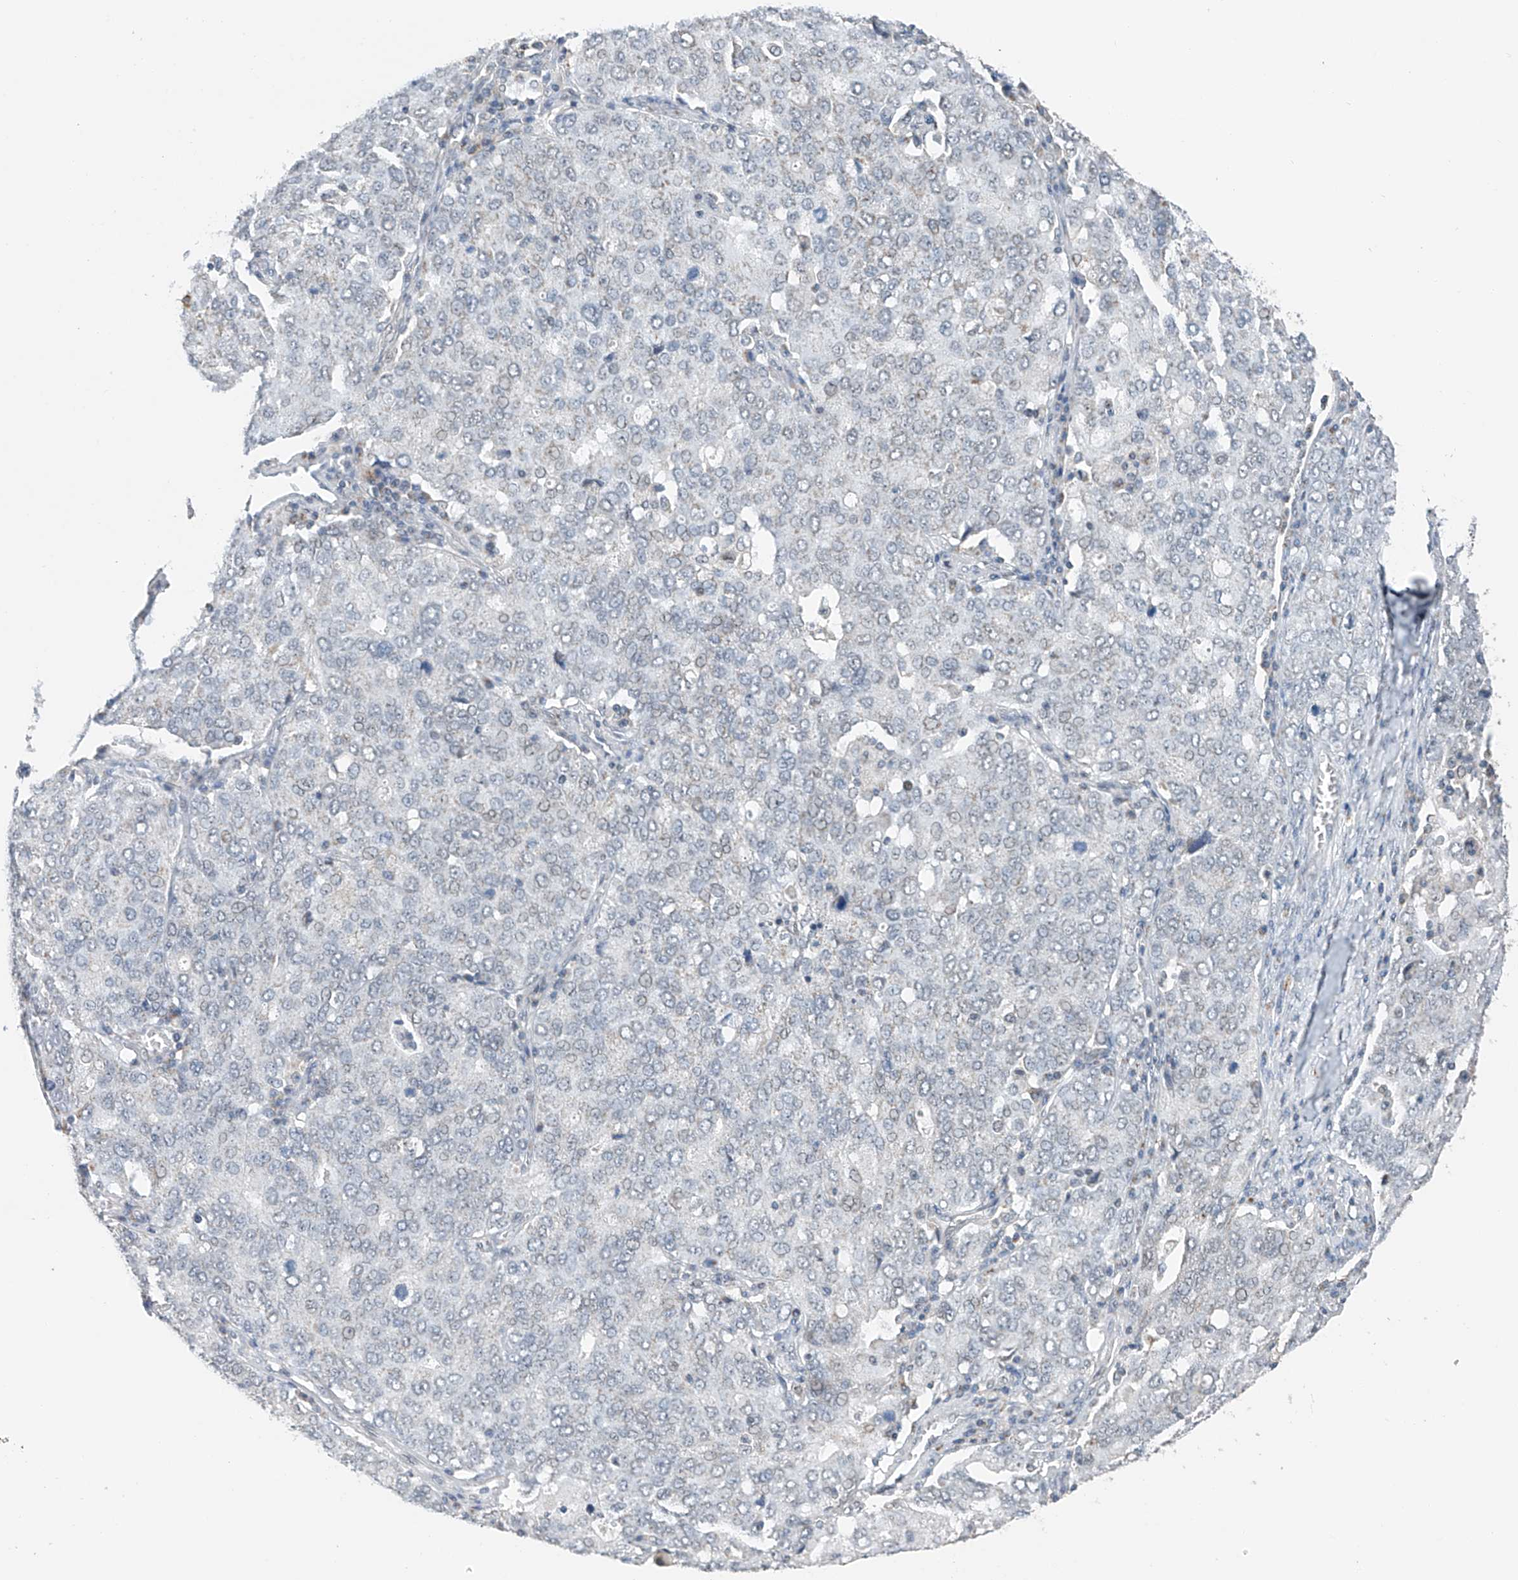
{"staining": {"intensity": "negative", "quantity": "none", "location": "none"}, "tissue": "ovarian cancer", "cell_type": "Tumor cells", "image_type": "cancer", "snomed": [{"axis": "morphology", "description": "Carcinoma, endometroid"}, {"axis": "topography", "description": "Ovary"}], "caption": "IHC micrograph of neoplastic tissue: human endometroid carcinoma (ovarian) stained with DAB (3,3'-diaminobenzidine) displays no significant protein expression in tumor cells.", "gene": "KLF15", "patient": {"sex": "female", "age": 62}}